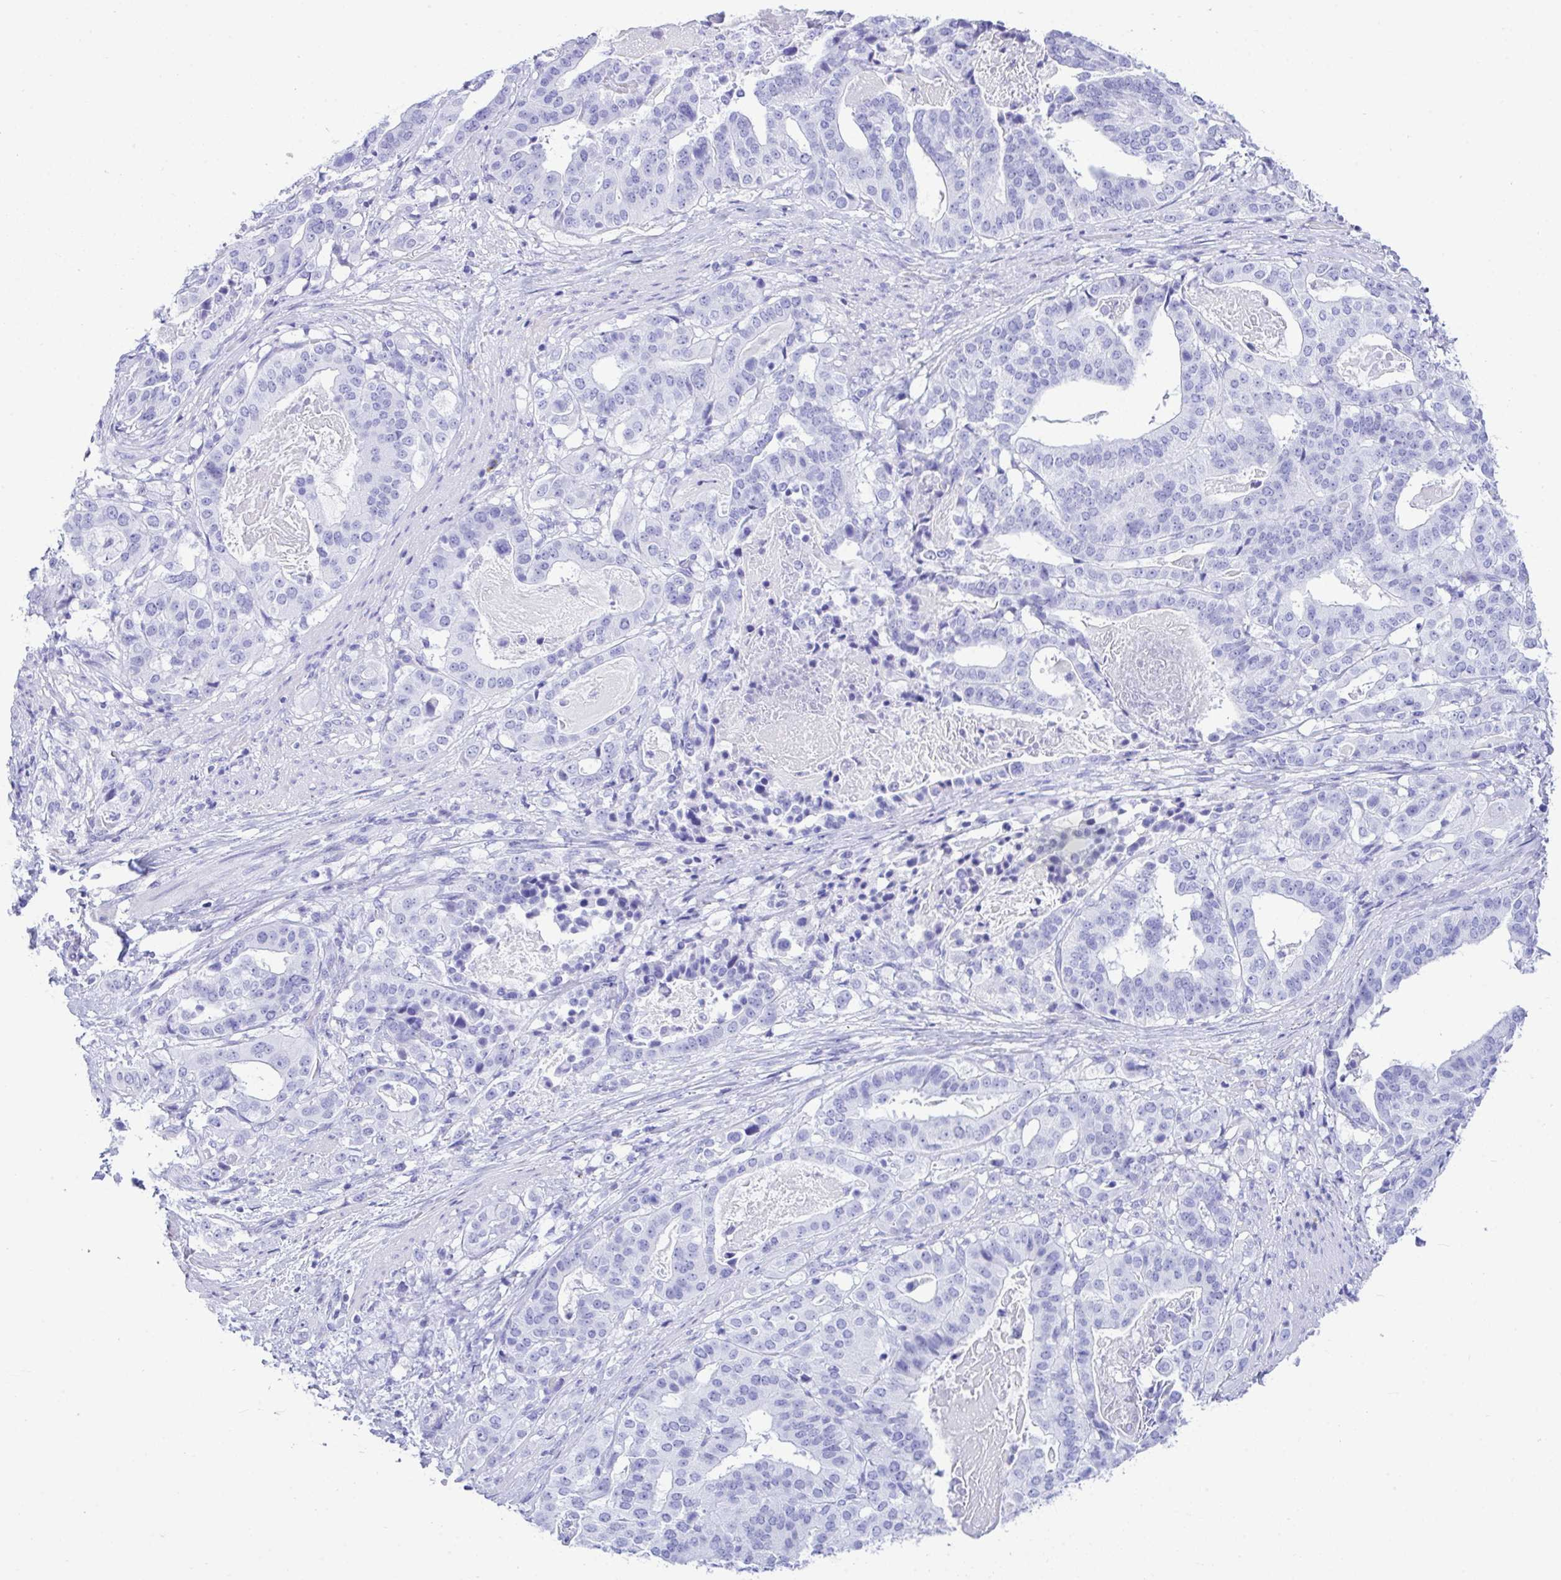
{"staining": {"intensity": "negative", "quantity": "none", "location": "none"}, "tissue": "stomach cancer", "cell_type": "Tumor cells", "image_type": "cancer", "snomed": [{"axis": "morphology", "description": "Adenocarcinoma, NOS"}, {"axis": "topography", "description": "Stomach"}], "caption": "Immunohistochemical staining of stomach adenocarcinoma displays no significant staining in tumor cells.", "gene": "BEST4", "patient": {"sex": "male", "age": 48}}